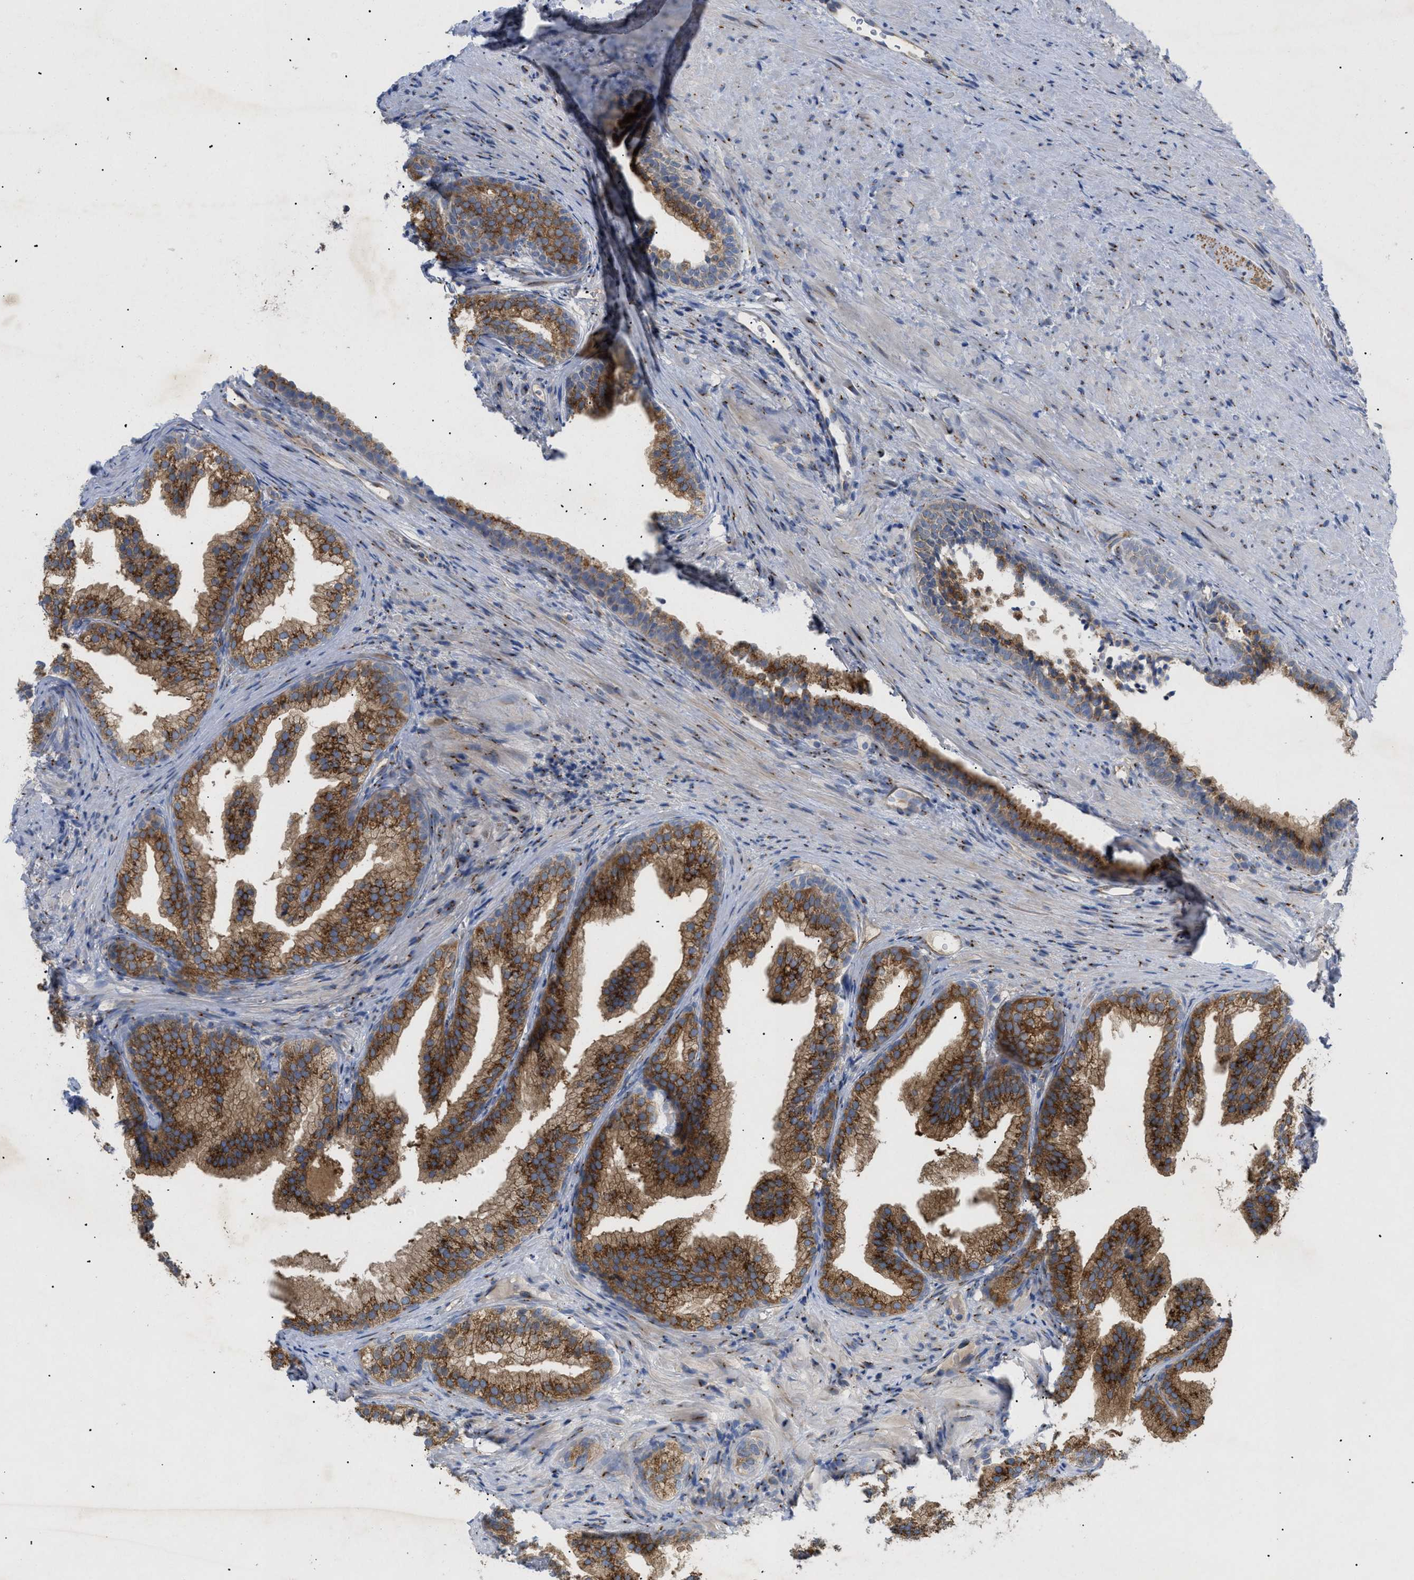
{"staining": {"intensity": "moderate", "quantity": ">75%", "location": "cytoplasmic/membranous"}, "tissue": "prostate", "cell_type": "Glandular cells", "image_type": "normal", "snomed": [{"axis": "morphology", "description": "Normal tissue, NOS"}, {"axis": "topography", "description": "Prostate"}], "caption": "This micrograph demonstrates immunohistochemistry (IHC) staining of normal human prostate, with medium moderate cytoplasmic/membranous staining in about >75% of glandular cells.", "gene": "SLC50A1", "patient": {"sex": "male", "age": 76}}